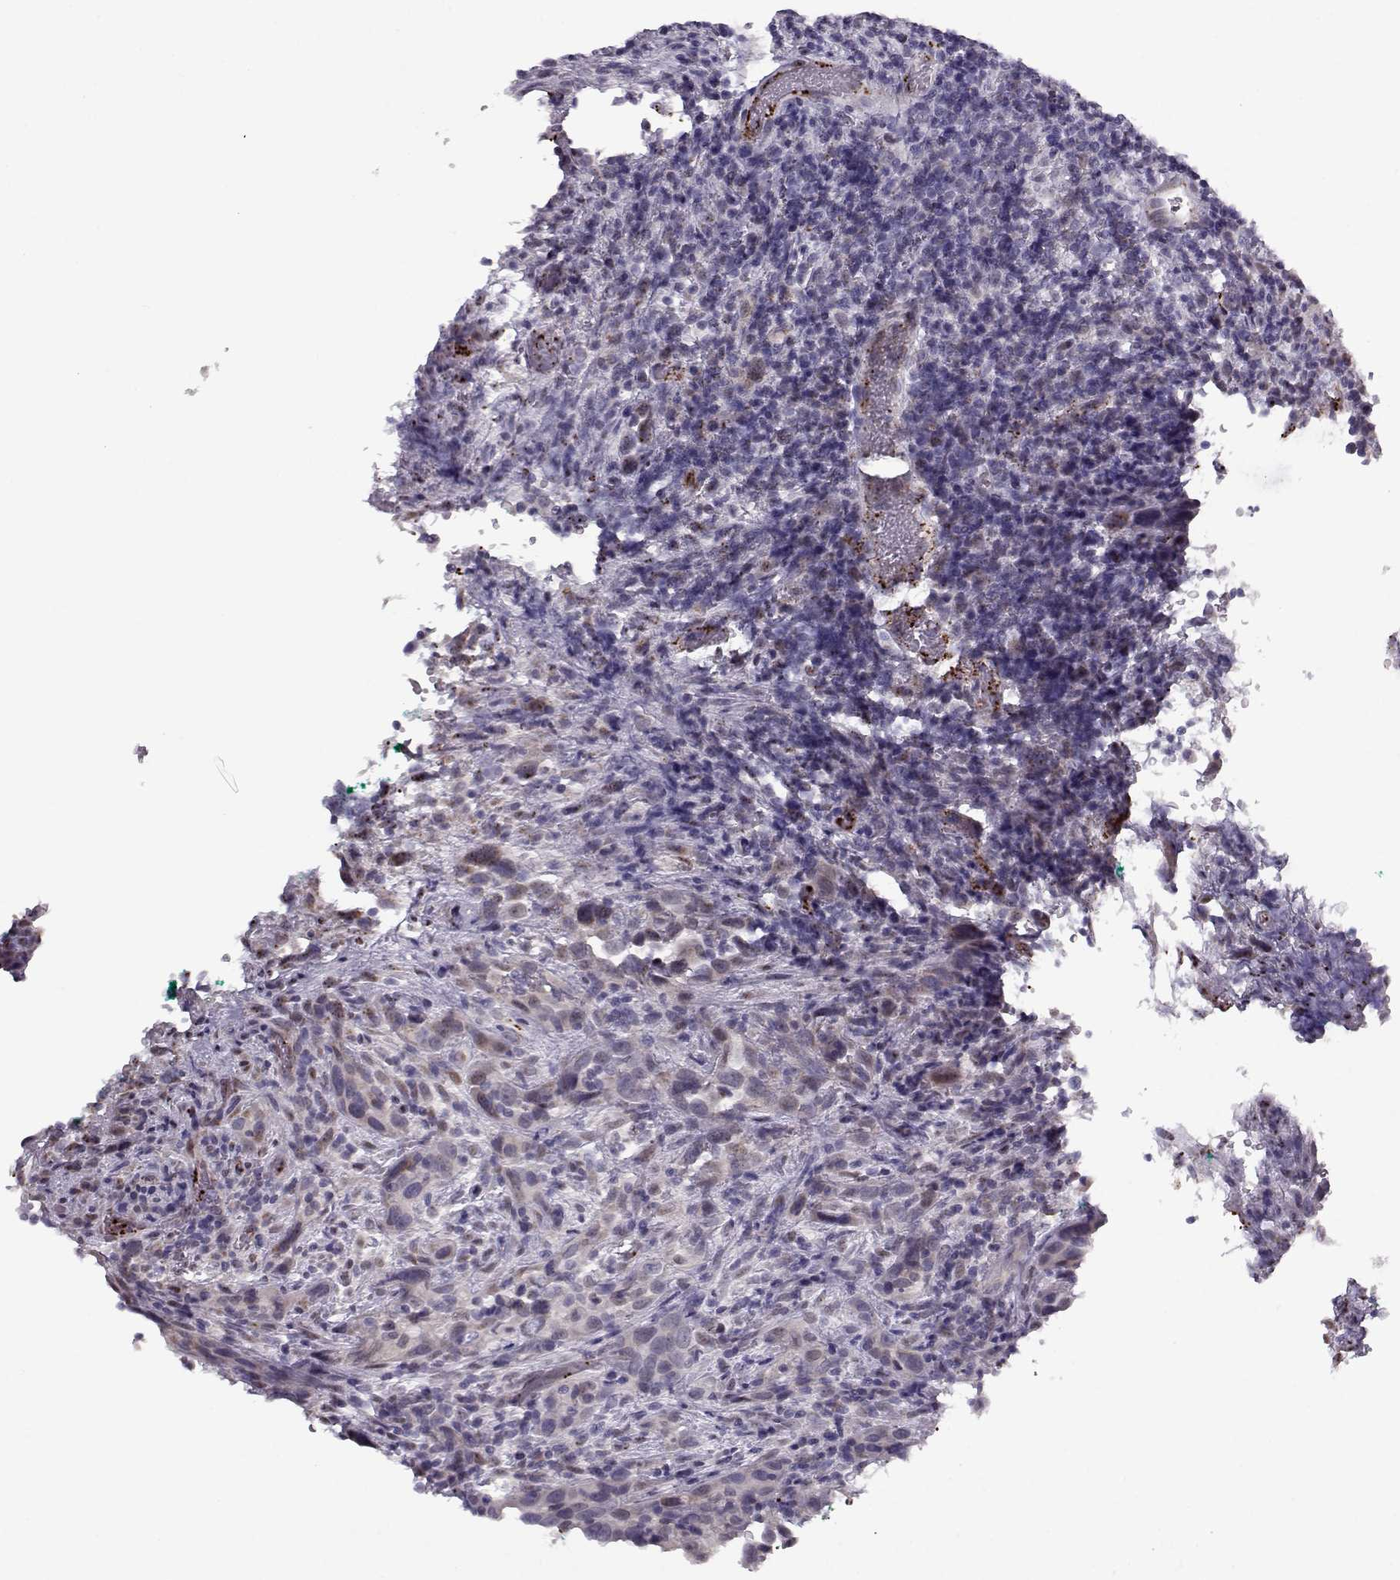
{"staining": {"intensity": "negative", "quantity": "none", "location": "none"}, "tissue": "urothelial cancer", "cell_type": "Tumor cells", "image_type": "cancer", "snomed": [{"axis": "morphology", "description": "Urothelial carcinoma, NOS"}, {"axis": "morphology", "description": "Urothelial carcinoma, High grade"}, {"axis": "topography", "description": "Urinary bladder"}], "caption": "Urothelial cancer was stained to show a protein in brown. There is no significant staining in tumor cells. The staining is performed using DAB (3,3'-diaminobenzidine) brown chromogen with nuclei counter-stained in using hematoxylin.", "gene": "KLF17", "patient": {"sex": "female", "age": 64}}